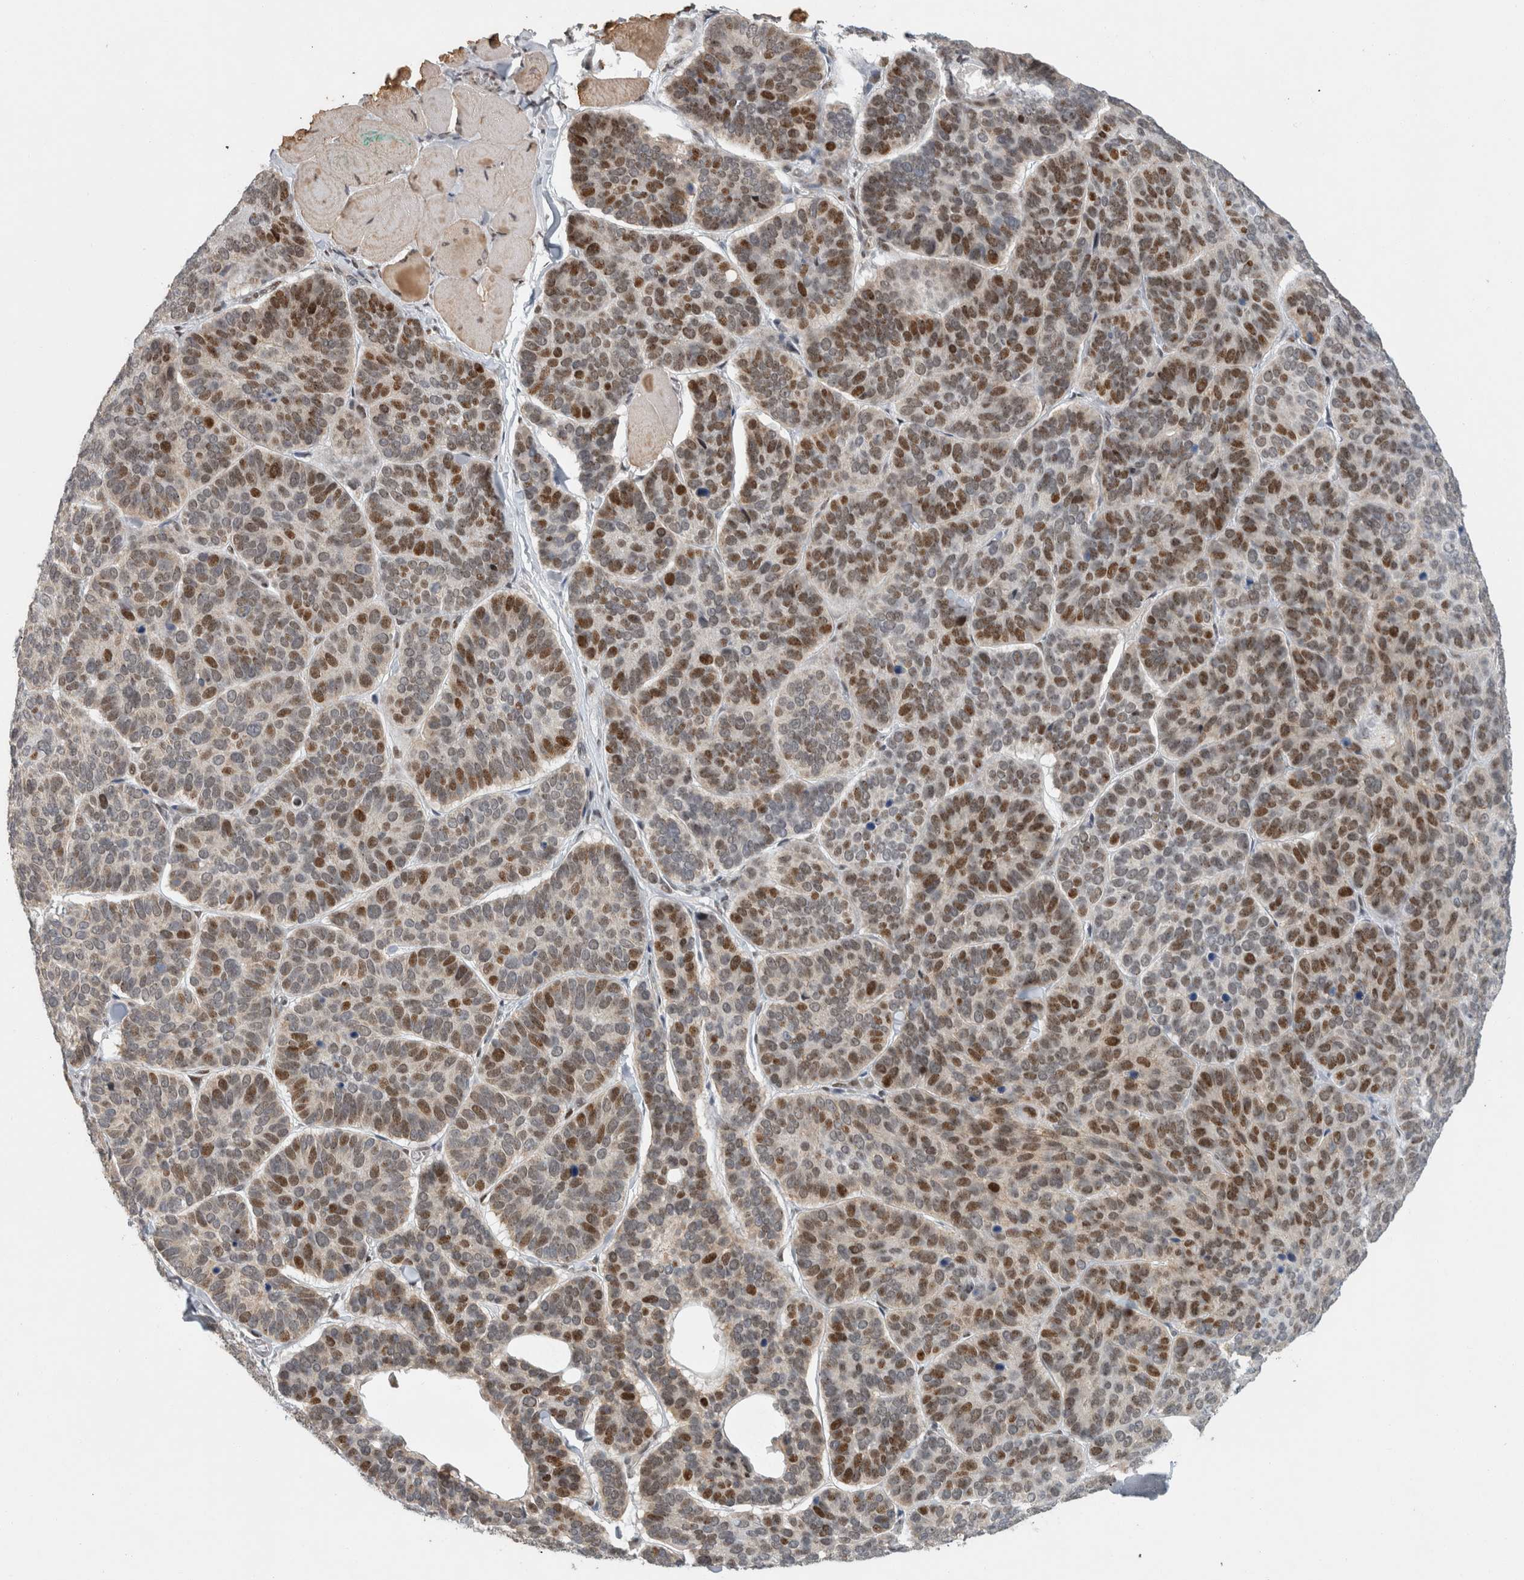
{"staining": {"intensity": "moderate", "quantity": ">75%", "location": "nuclear"}, "tissue": "skin cancer", "cell_type": "Tumor cells", "image_type": "cancer", "snomed": [{"axis": "morphology", "description": "Basal cell carcinoma"}, {"axis": "topography", "description": "Skin"}], "caption": "The histopathology image reveals a brown stain indicating the presence of a protein in the nuclear of tumor cells in skin basal cell carcinoma. The protein is shown in brown color, while the nuclei are stained blue.", "gene": "C8orf58", "patient": {"sex": "male", "age": 62}}